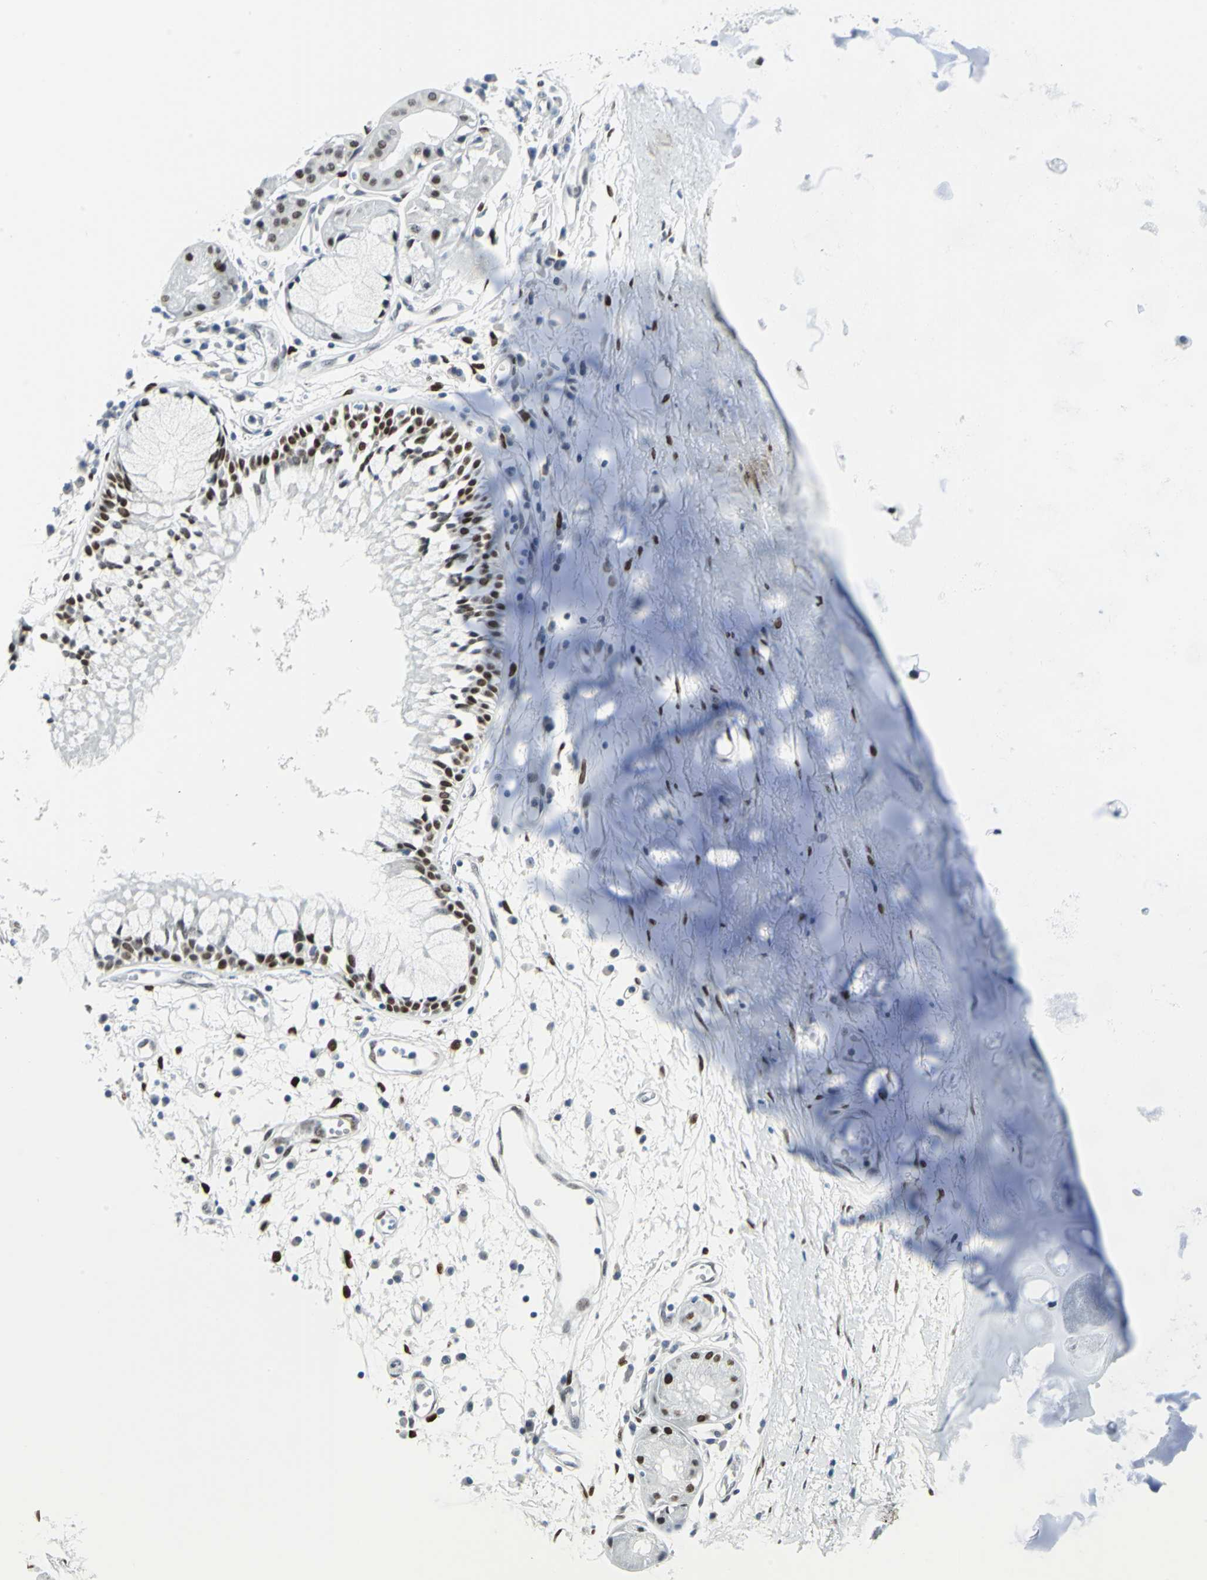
{"staining": {"intensity": "moderate", "quantity": "<25%", "location": "nuclear"}, "tissue": "adipose tissue", "cell_type": "Adipocytes", "image_type": "normal", "snomed": [{"axis": "morphology", "description": "Normal tissue, NOS"}, {"axis": "morphology", "description": "Adenocarcinoma, NOS"}, {"axis": "topography", "description": "Cartilage tissue"}, {"axis": "topography", "description": "Bronchus"}, {"axis": "topography", "description": "Lung"}], "caption": "A high-resolution photomicrograph shows immunohistochemistry staining of unremarkable adipose tissue, which exhibits moderate nuclear staining in about <25% of adipocytes.", "gene": "MEIS2", "patient": {"sex": "female", "age": 67}}